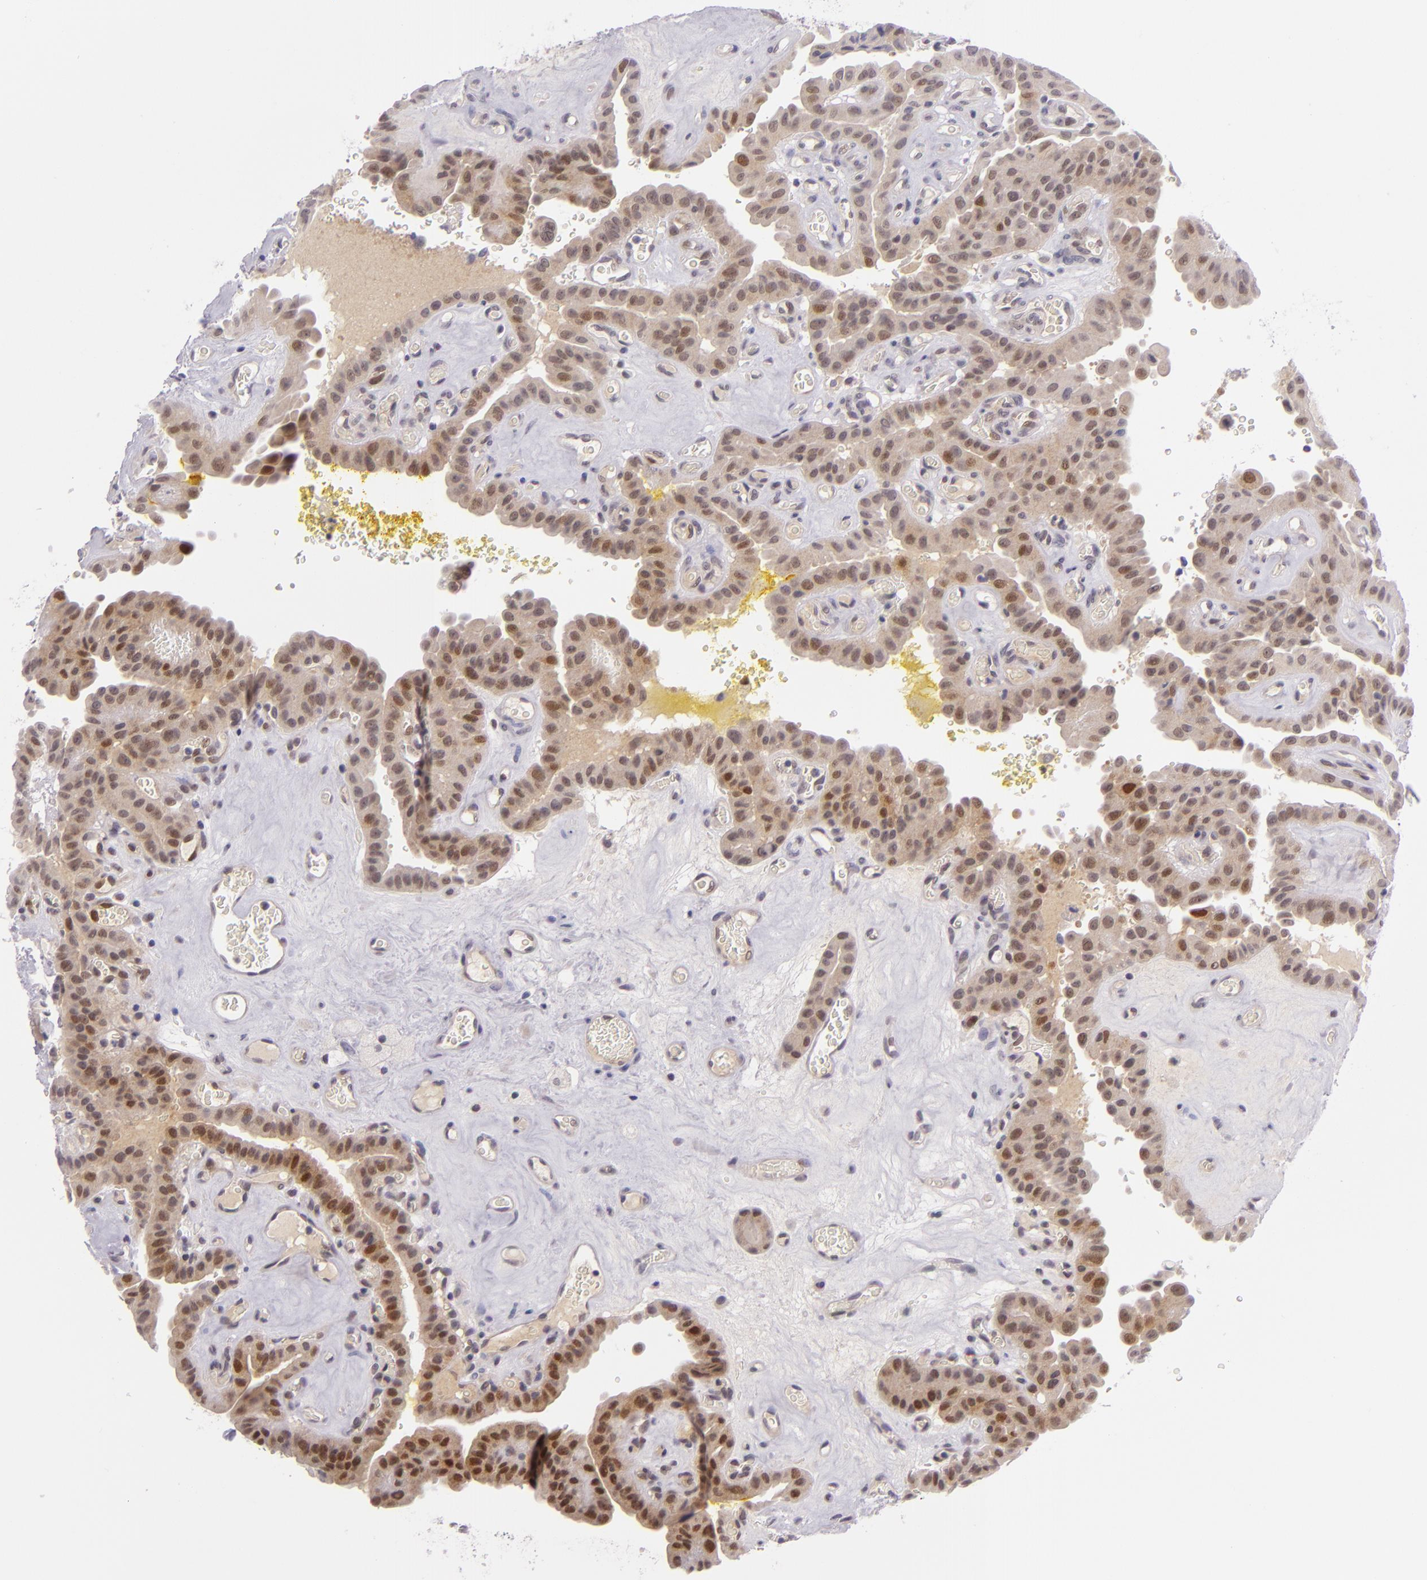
{"staining": {"intensity": "moderate", "quantity": "25%-75%", "location": "cytoplasmic/membranous,nuclear"}, "tissue": "thyroid cancer", "cell_type": "Tumor cells", "image_type": "cancer", "snomed": [{"axis": "morphology", "description": "Papillary adenocarcinoma, NOS"}, {"axis": "topography", "description": "Thyroid gland"}], "caption": "Immunohistochemistry photomicrograph of human thyroid cancer stained for a protein (brown), which demonstrates medium levels of moderate cytoplasmic/membranous and nuclear positivity in about 25%-75% of tumor cells.", "gene": "CSE1L", "patient": {"sex": "male", "age": 87}}